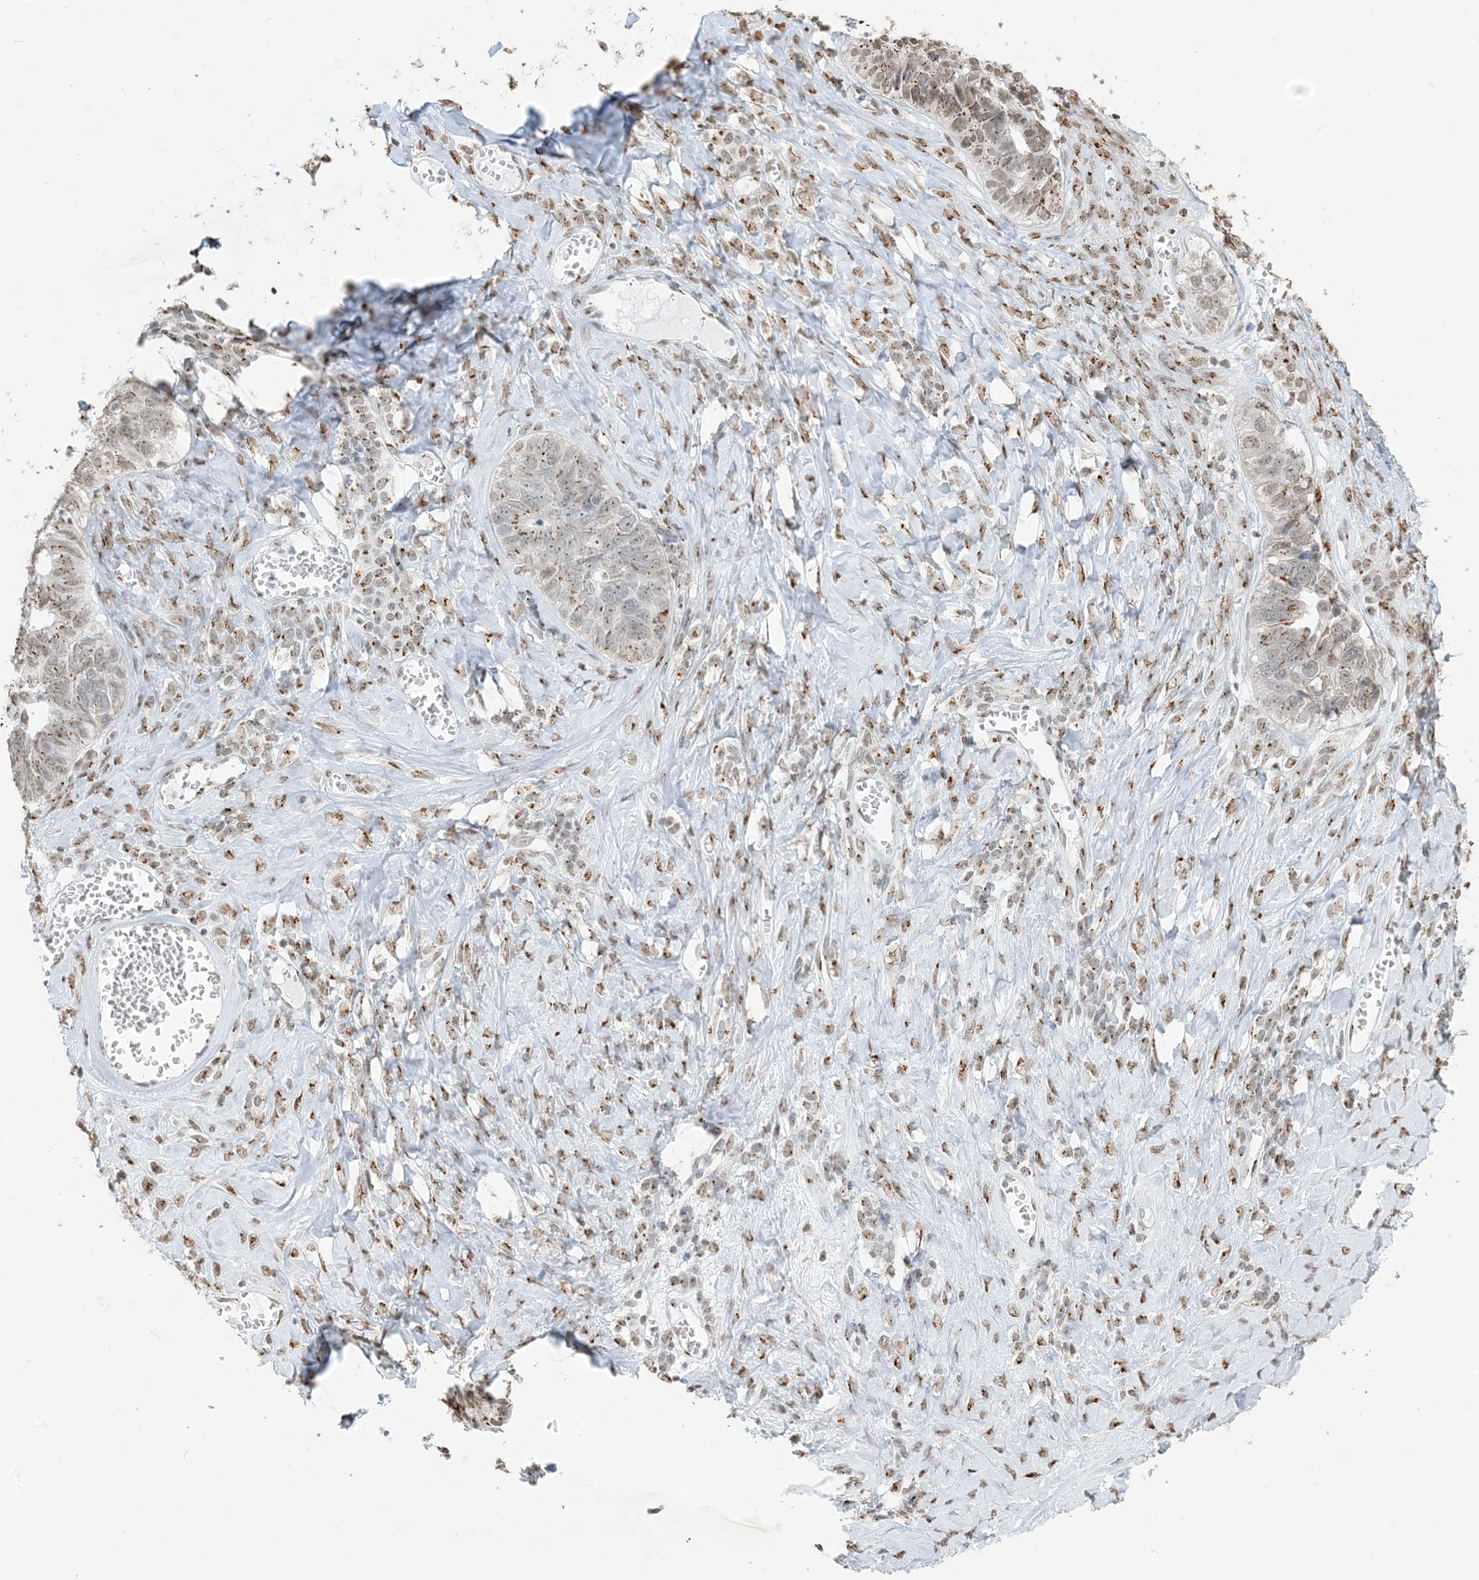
{"staining": {"intensity": "moderate", "quantity": "25%-75%", "location": "cytoplasmic/membranous,nuclear"}, "tissue": "ovarian cancer", "cell_type": "Tumor cells", "image_type": "cancer", "snomed": [{"axis": "morphology", "description": "Cystadenocarcinoma, serous, NOS"}, {"axis": "topography", "description": "Ovary"}], "caption": "Tumor cells show medium levels of moderate cytoplasmic/membranous and nuclear staining in approximately 25%-75% of cells in ovarian cancer.", "gene": "GPR107", "patient": {"sex": "female", "age": 79}}